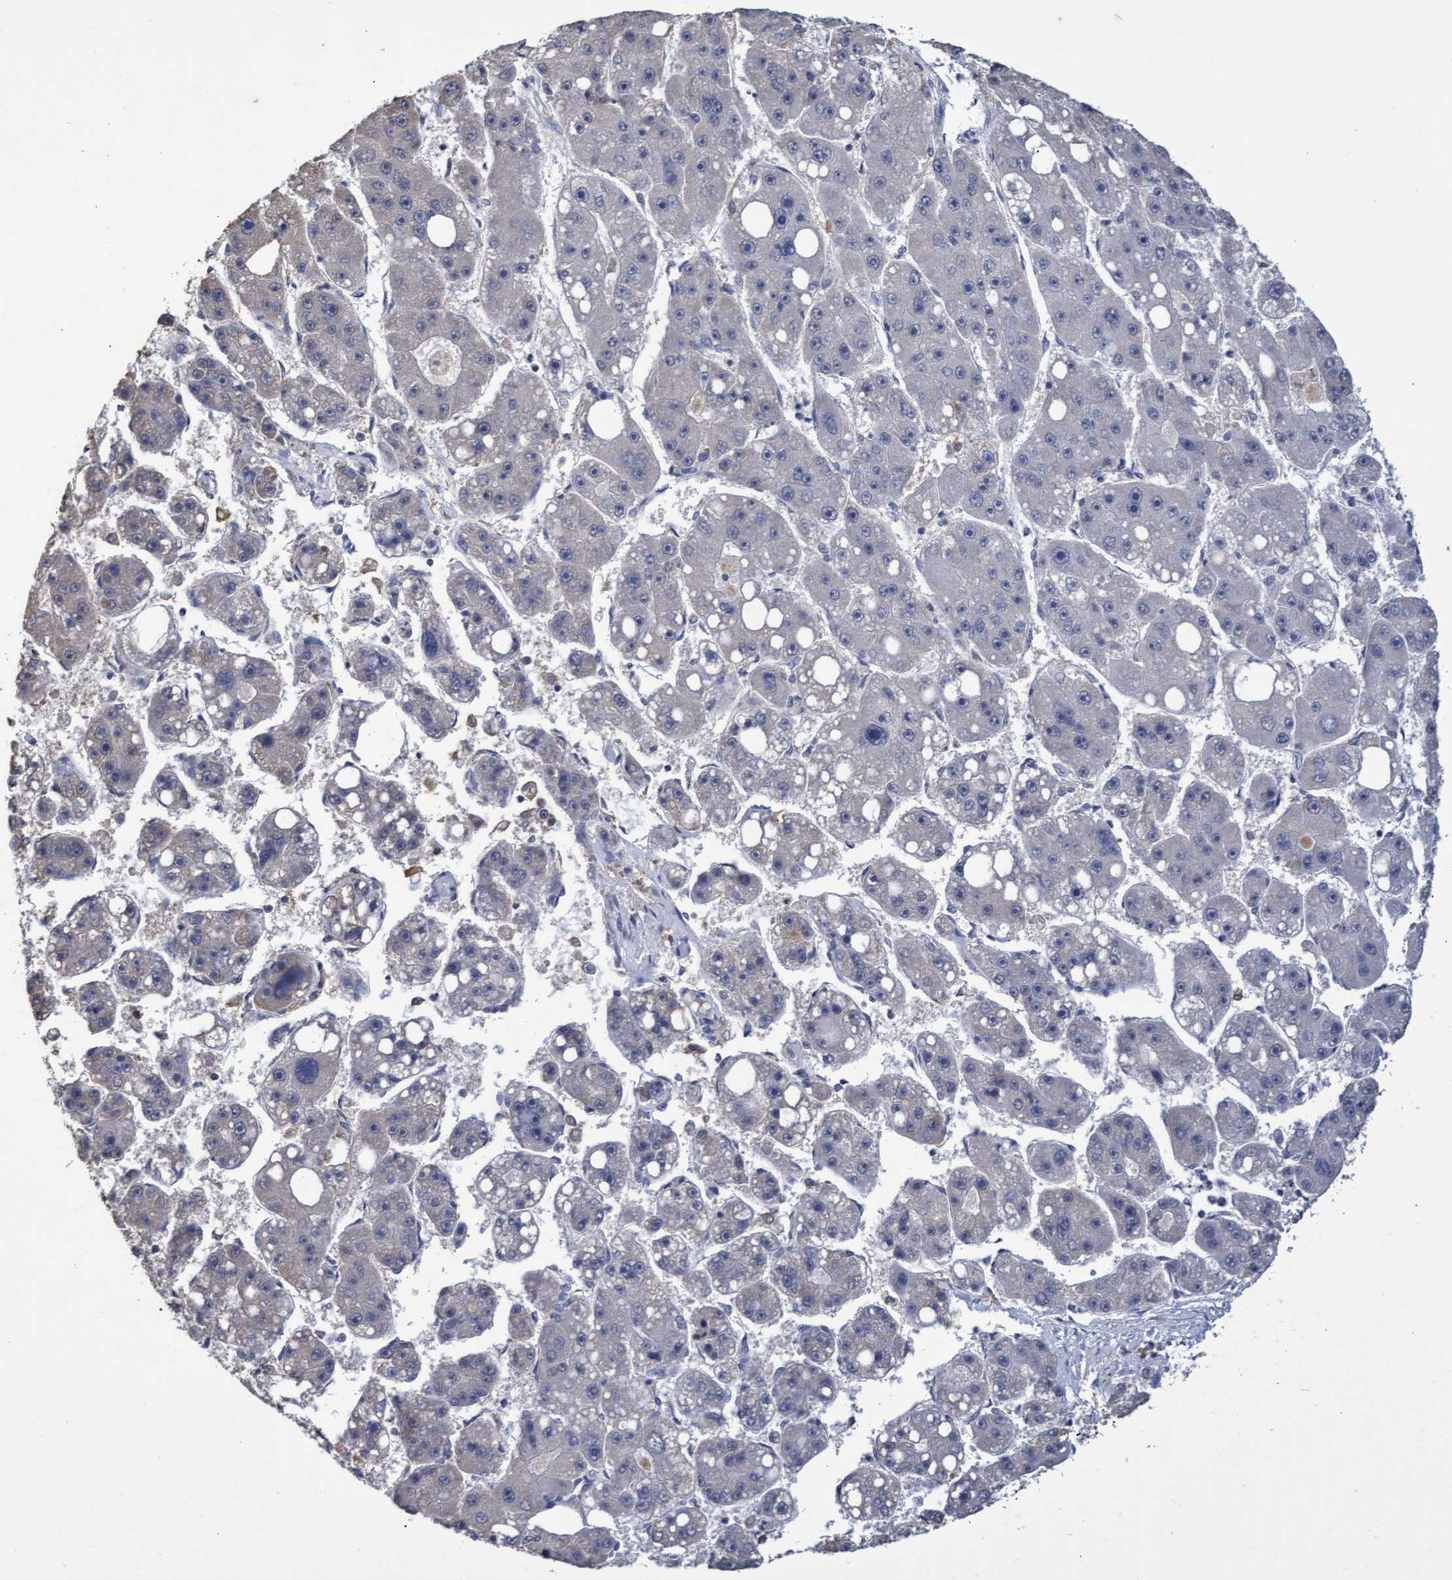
{"staining": {"intensity": "negative", "quantity": "none", "location": "none"}, "tissue": "liver cancer", "cell_type": "Tumor cells", "image_type": "cancer", "snomed": [{"axis": "morphology", "description": "Carcinoma, Hepatocellular, NOS"}, {"axis": "topography", "description": "Liver"}], "caption": "Tumor cells show no significant expression in liver hepatocellular carcinoma.", "gene": "GPR39", "patient": {"sex": "female", "age": 61}}